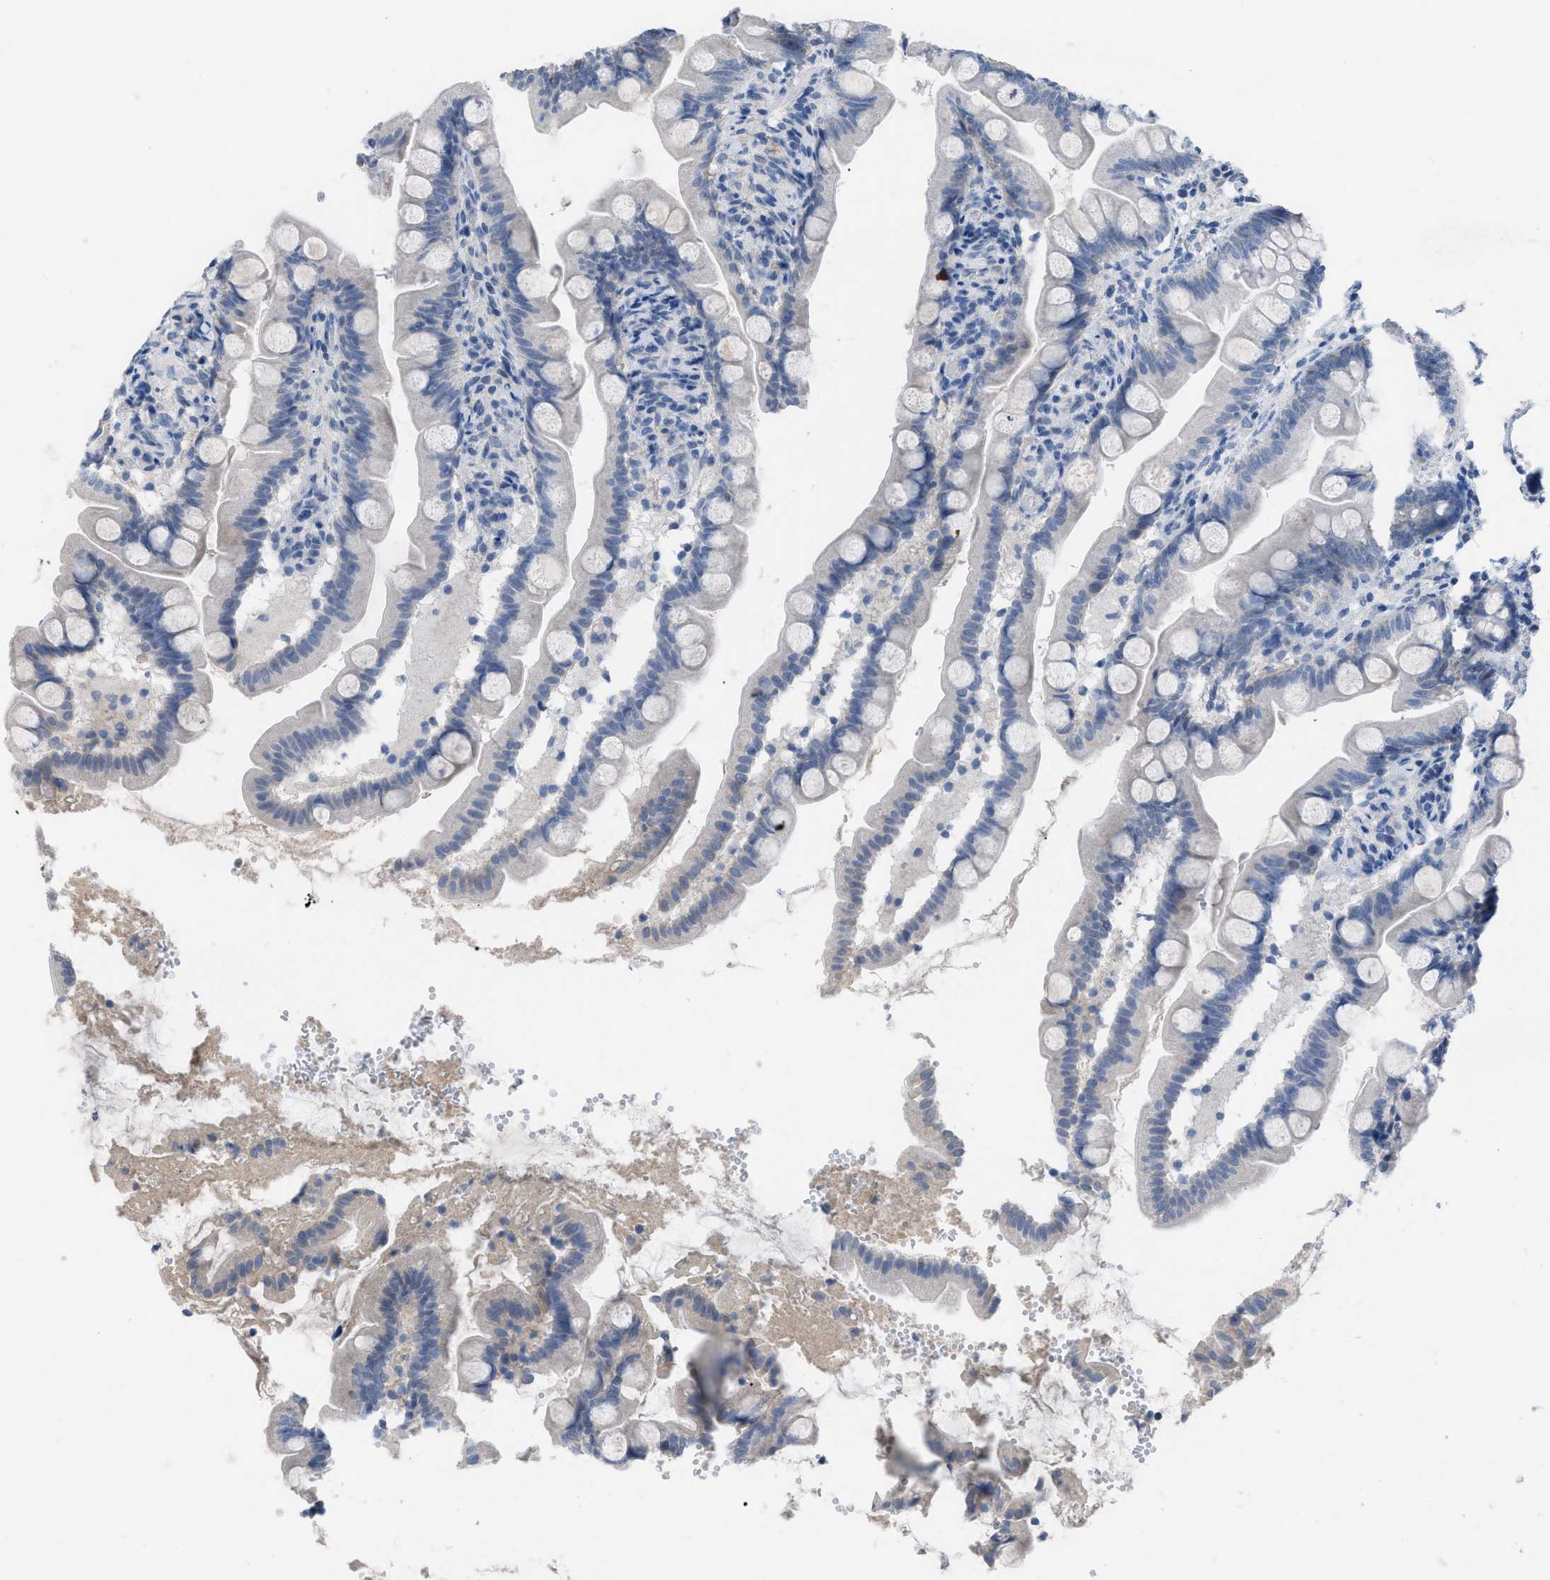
{"staining": {"intensity": "negative", "quantity": "none", "location": "none"}, "tissue": "small intestine", "cell_type": "Glandular cells", "image_type": "normal", "snomed": [{"axis": "morphology", "description": "Normal tissue, NOS"}, {"axis": "topography", "description": "Small intestine"}], "caption": "Human small intestine stained for a protein using IHC exhibits no positivity in glandular cells.", "gene": "HPX", "patient": {"sex": "female", "age": 56}}